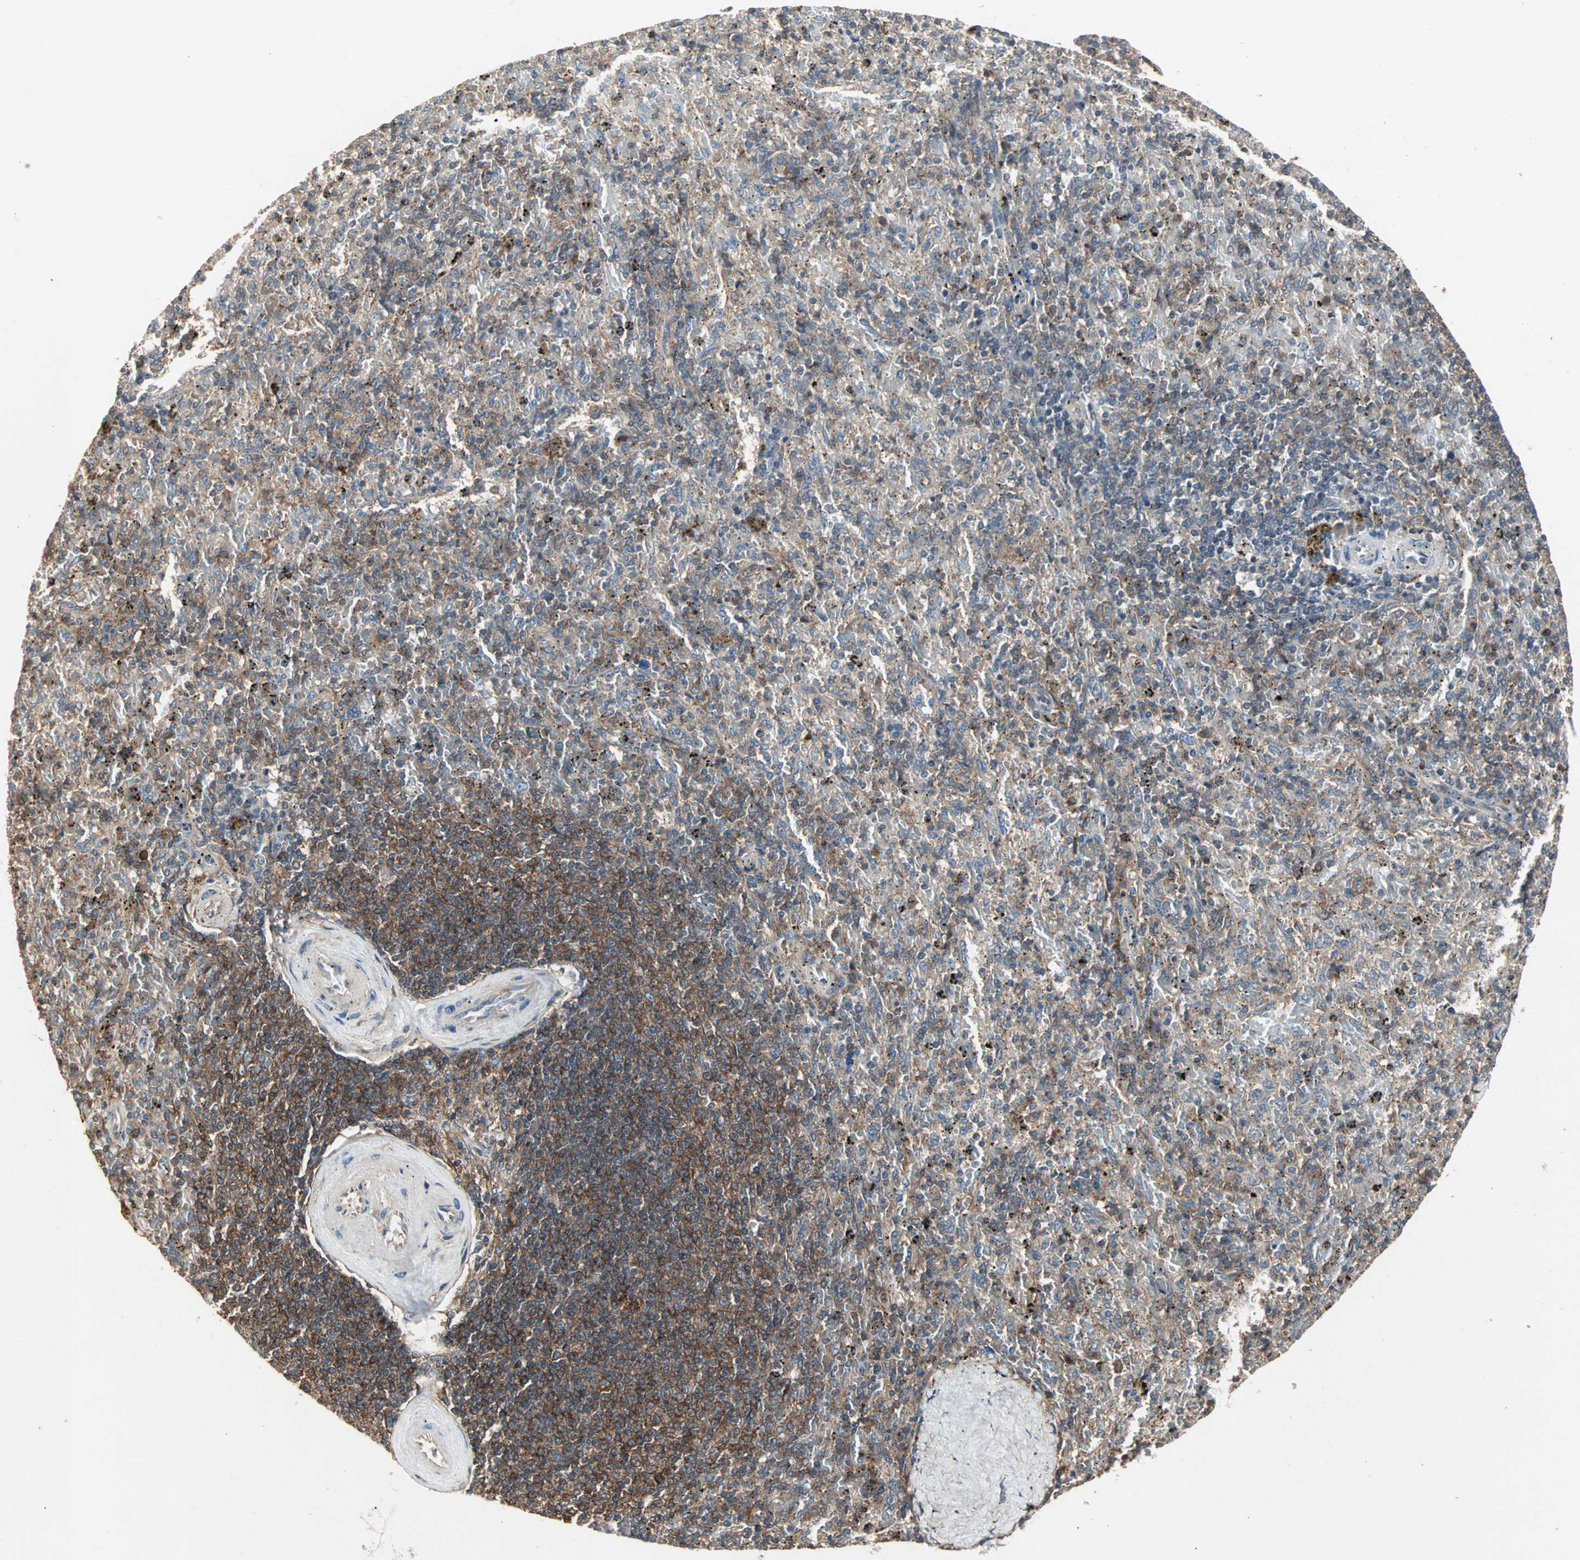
{"staining": {"intensity": "moderate", "quantity": ">75%", "location": "cytoplasmic/membranous"}, "tissue": "spleen", "cell_type": "Cells in red pulp", "image_type": "normal", "snomed": [{"axis": "morphology", "description": "Normal tissue, NOS"}, {"axis": "topography", "description": "Spleen"}], "caption": "Spleen stained with immunohistochemistry reveals moderate cytoplasmic/membranous expression in about >75% of cells in red pulp. The protein of interest is stained brown, and the nuclei are stained in blue (DAB IHC with brightfield microscopy, high magnification).", "gene": "GNAI2", "patient": {"sex": "female", "age": 43}}